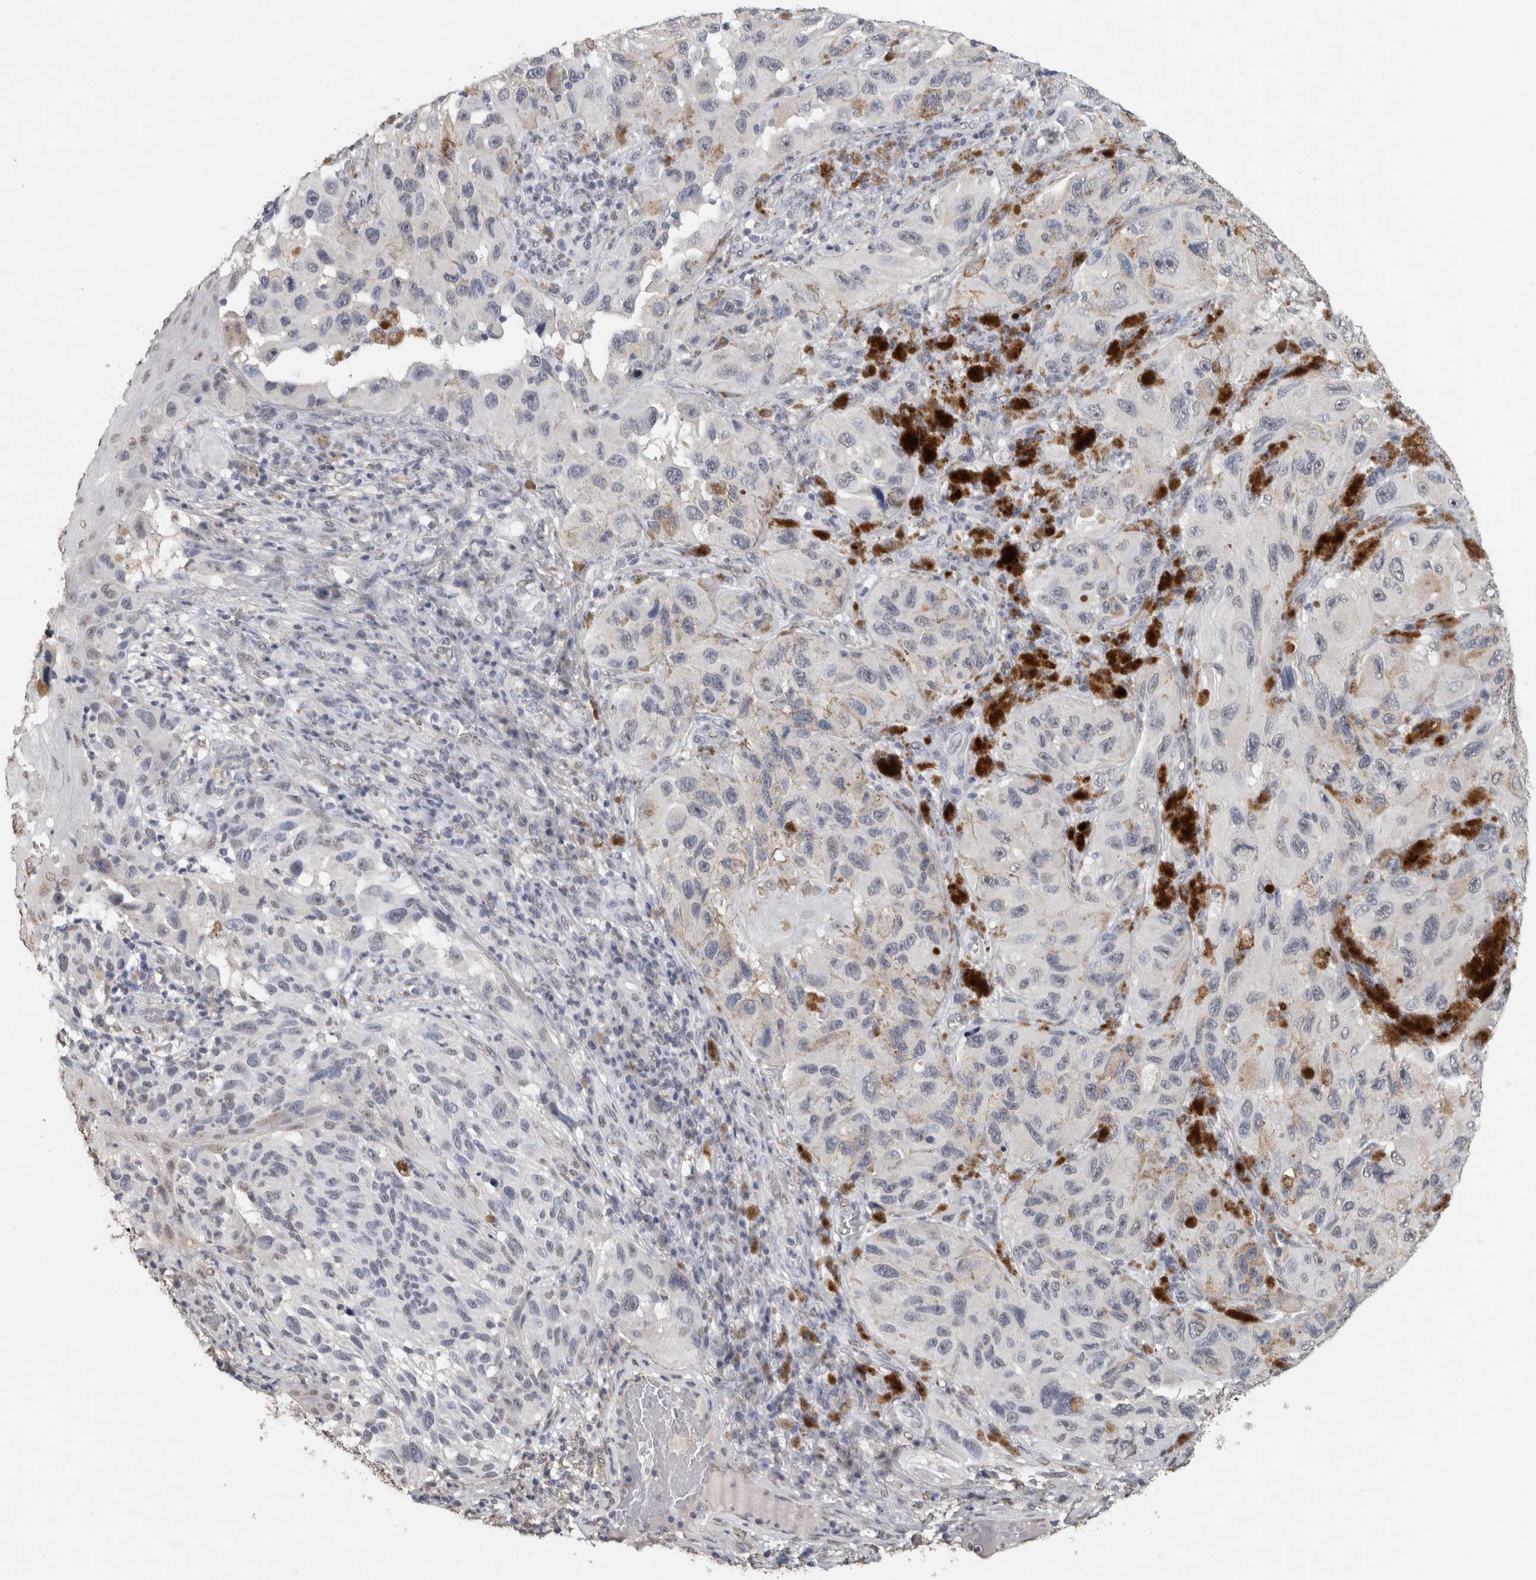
{"staining": {"intensity": "negative", "quantity": "none", "location": "none"}, "tissue": "melanoma", "cell_type": "Tumor cells", "image_type": "cancer", "snomed": [{"axis": "morphology", "description": "Malignant melanoma, NOS"}, {"axis": "topography", "description": "Skin"}], "caption": "Tumor cells are negative for protein expression in human melanoma. (Brightfield microscopy of DAB (3,3'-diaminobenzidine) IHC at high magnification).", "gene": "LTBP1", "patient": {"sex": "female", "age": 73}}